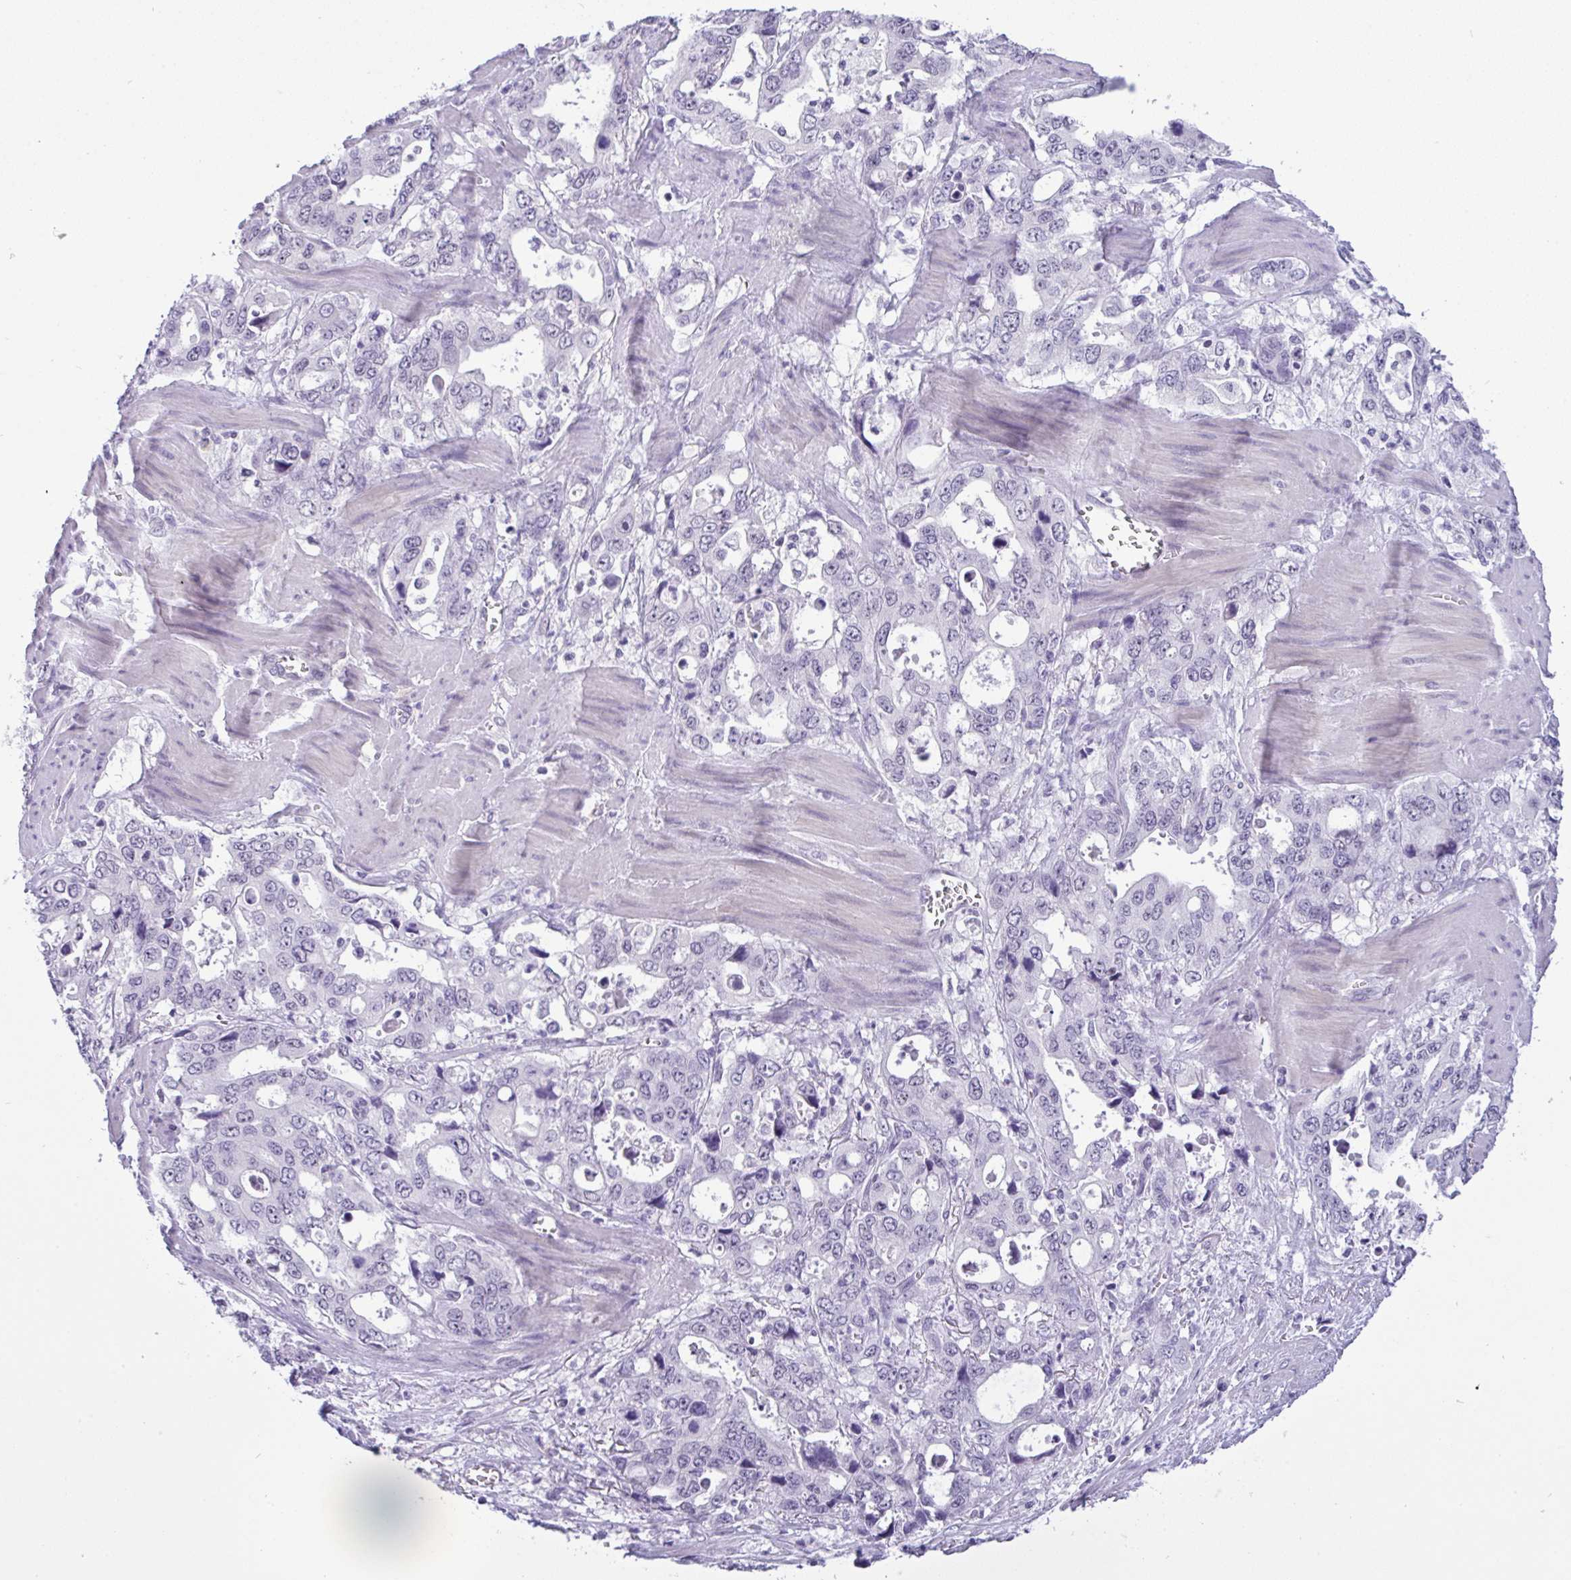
{"staining": {"intensity": "negative", "quantity": "none", "location": "none"}, "tissue": "stomach cancer", "cell_type": "Tumor cells", "image_type": "cancer", "snomed": [{"axis": "morphology", "description": "Adenocarcinoma, NOS"}, {"axis": "topography", "description": "Stomach, upper"}], "caption": "High magnification brightfield microscopy of stomach adenocarcinoma stained with DAB (3,3'-diaminobenzidine) (brown) and counterstained with hematoxylin (blue): tumor cells show no significant staining.", "gene": "YBX2", "patient": {"sex": "male", "age": 74}}